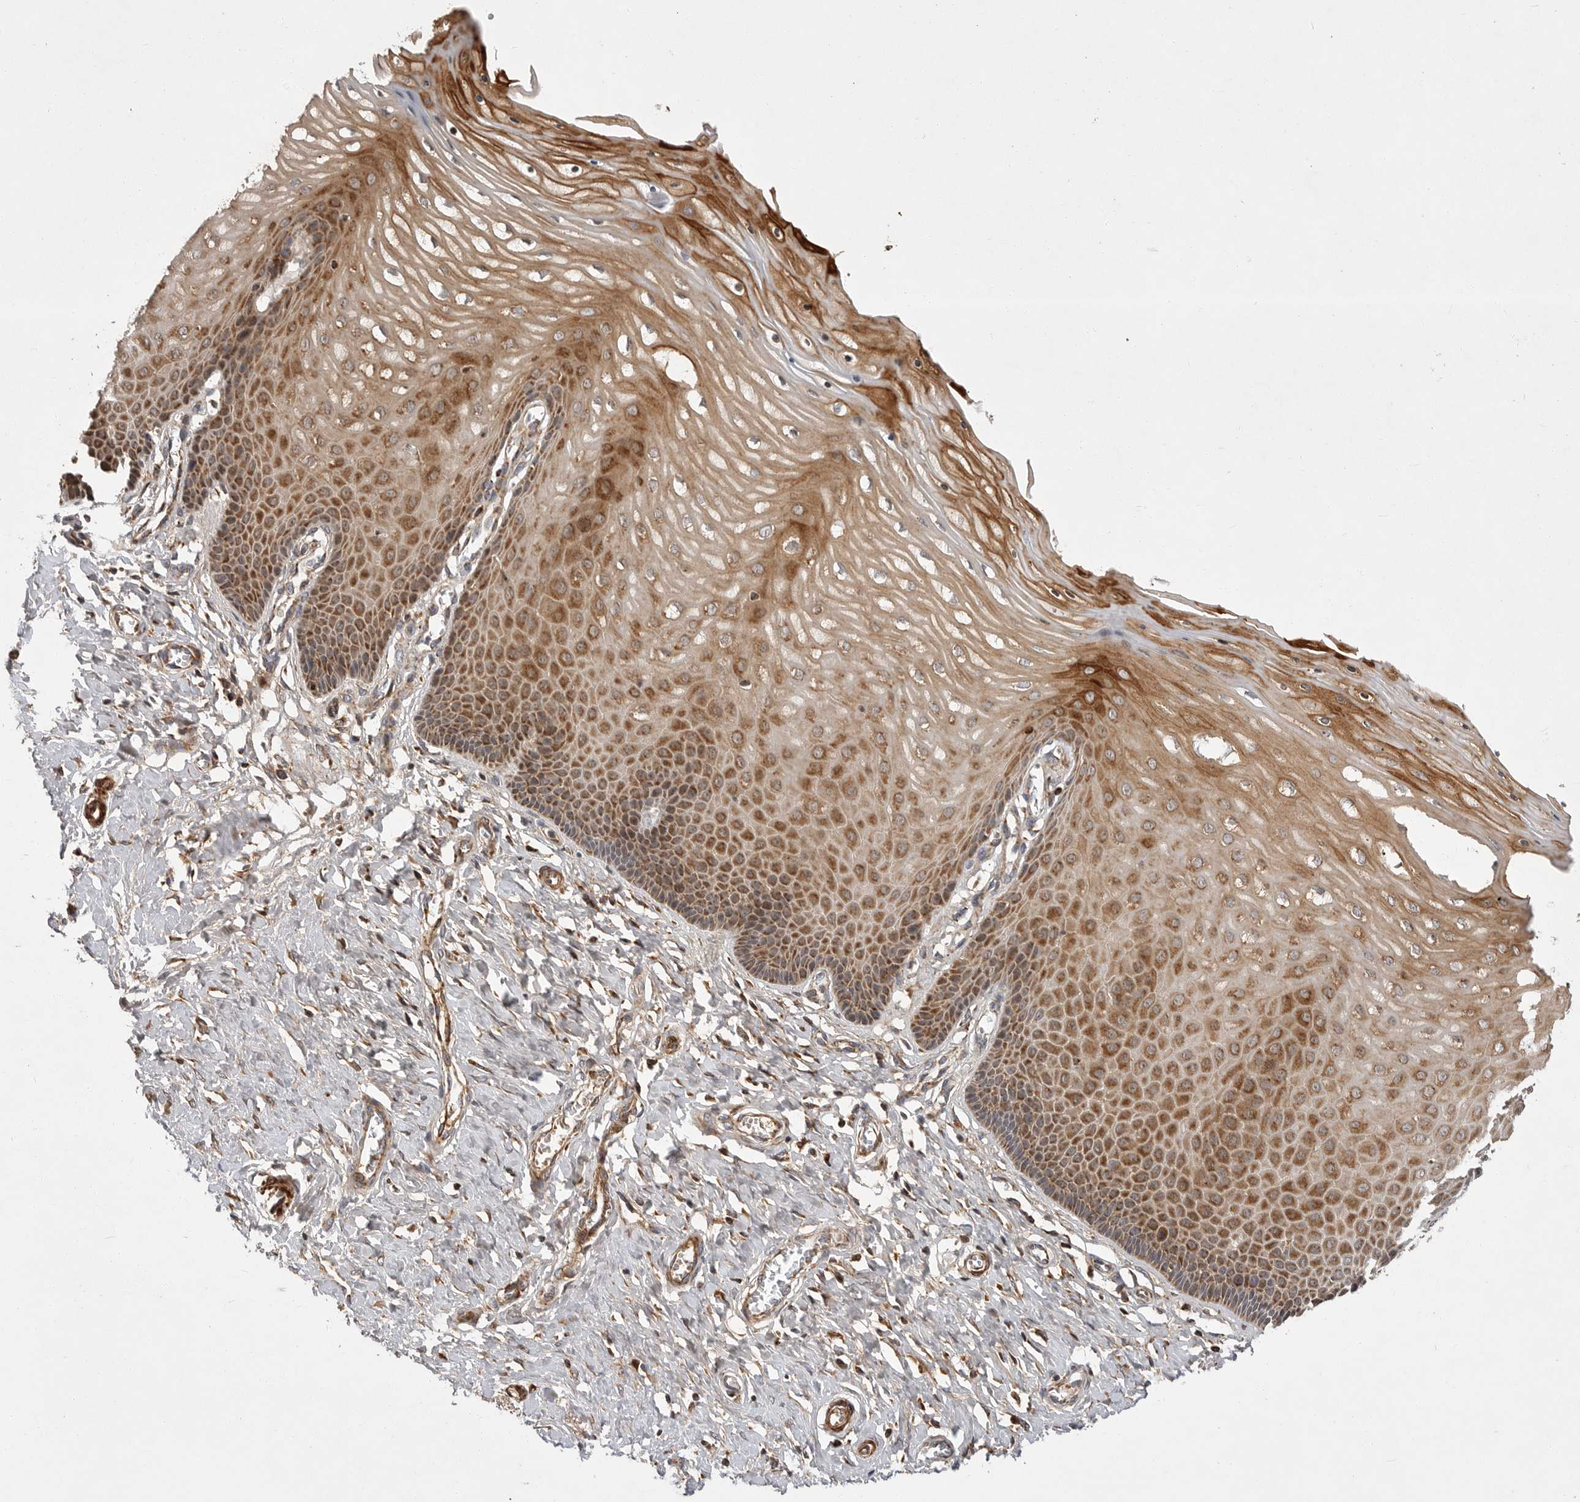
{"staining": {"intensity": "moderate", "quantity": ">75%", "location": "cytoplasmic/membranous"}, "tissue": "cervix", "cell_type": "Squamous epithelial cells", "image_type": "normal", "snomed": [{"axis": "morphology", "description": "Normal tissue, NOS"}, {"axis": "topography", "description": "Cervix"}], "caption": "IHC image of unremarkable cervix: cervix stained using immunohistochemistry (IHC) demonstrates medium levels of moderate protein expression localized specifically in the cytoplasmic/membranous of squamous epithelial cells, appearing as a cytoplasmic/membranous brown color.", "gene": "KYAT3", "patient": {"sex": "female", "age": 55}}